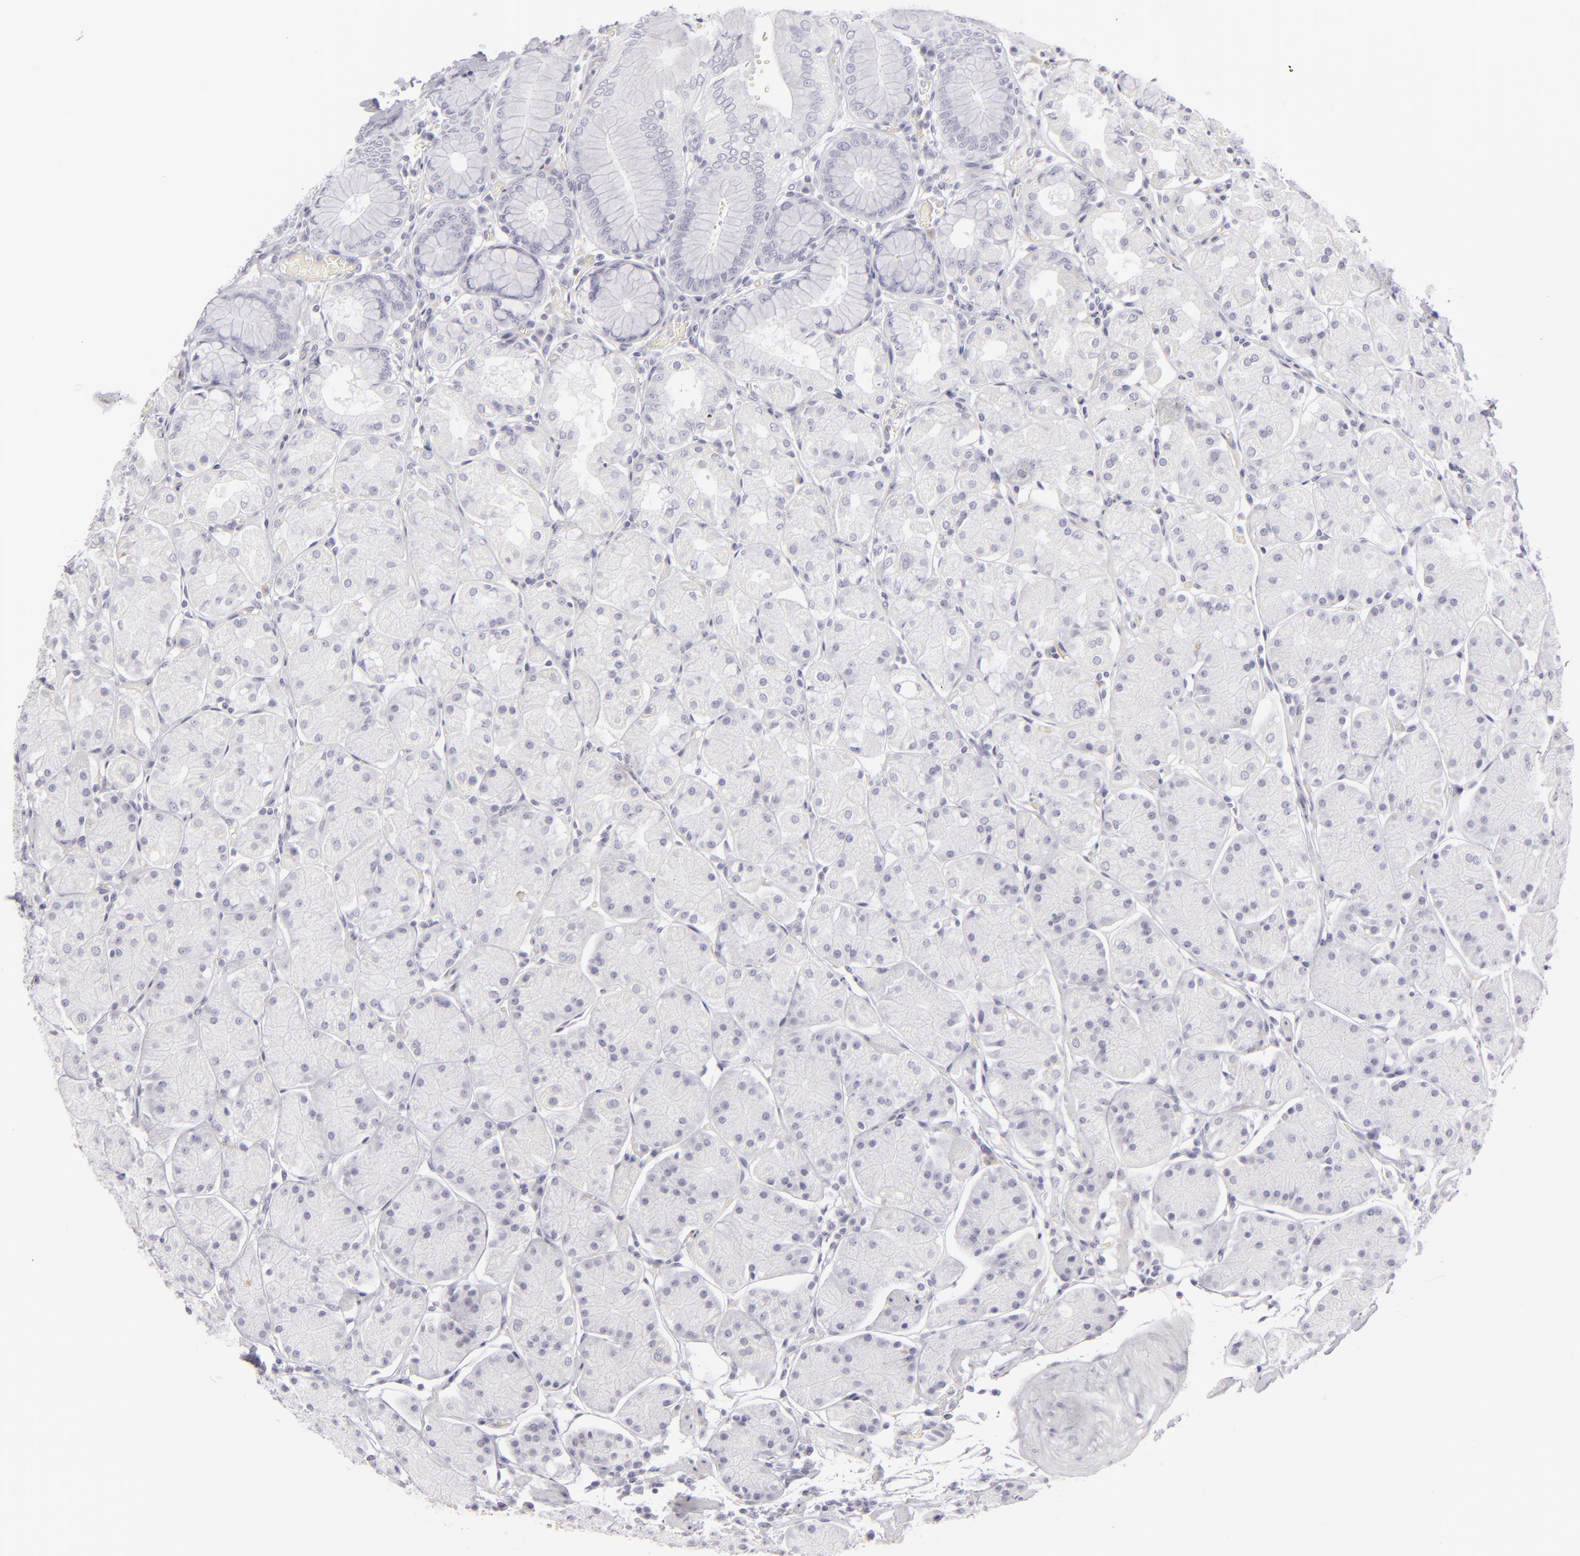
{"staining": {"intensity": "negative", "quantity": "none", "location": "none"}, "tissue": "stomach", "cell_type": "Glandular cells", "image_type": "normal", "snomed": [{"axis": "morphology", "description": "Normal tissue, NOS"}, {"axis": "topography", "description": "Stomach, upper"}, {"axis": "topography", "description": "Stomach"}], "caption": "Immunohistochemistry (IHC) of unremarkable stomach reveals no expression in glandular cells. (DAB immunohistochemistry (IHC), high magnification).", "gene": "CDX2", "patient": {"sex": "male", "age": 76}}